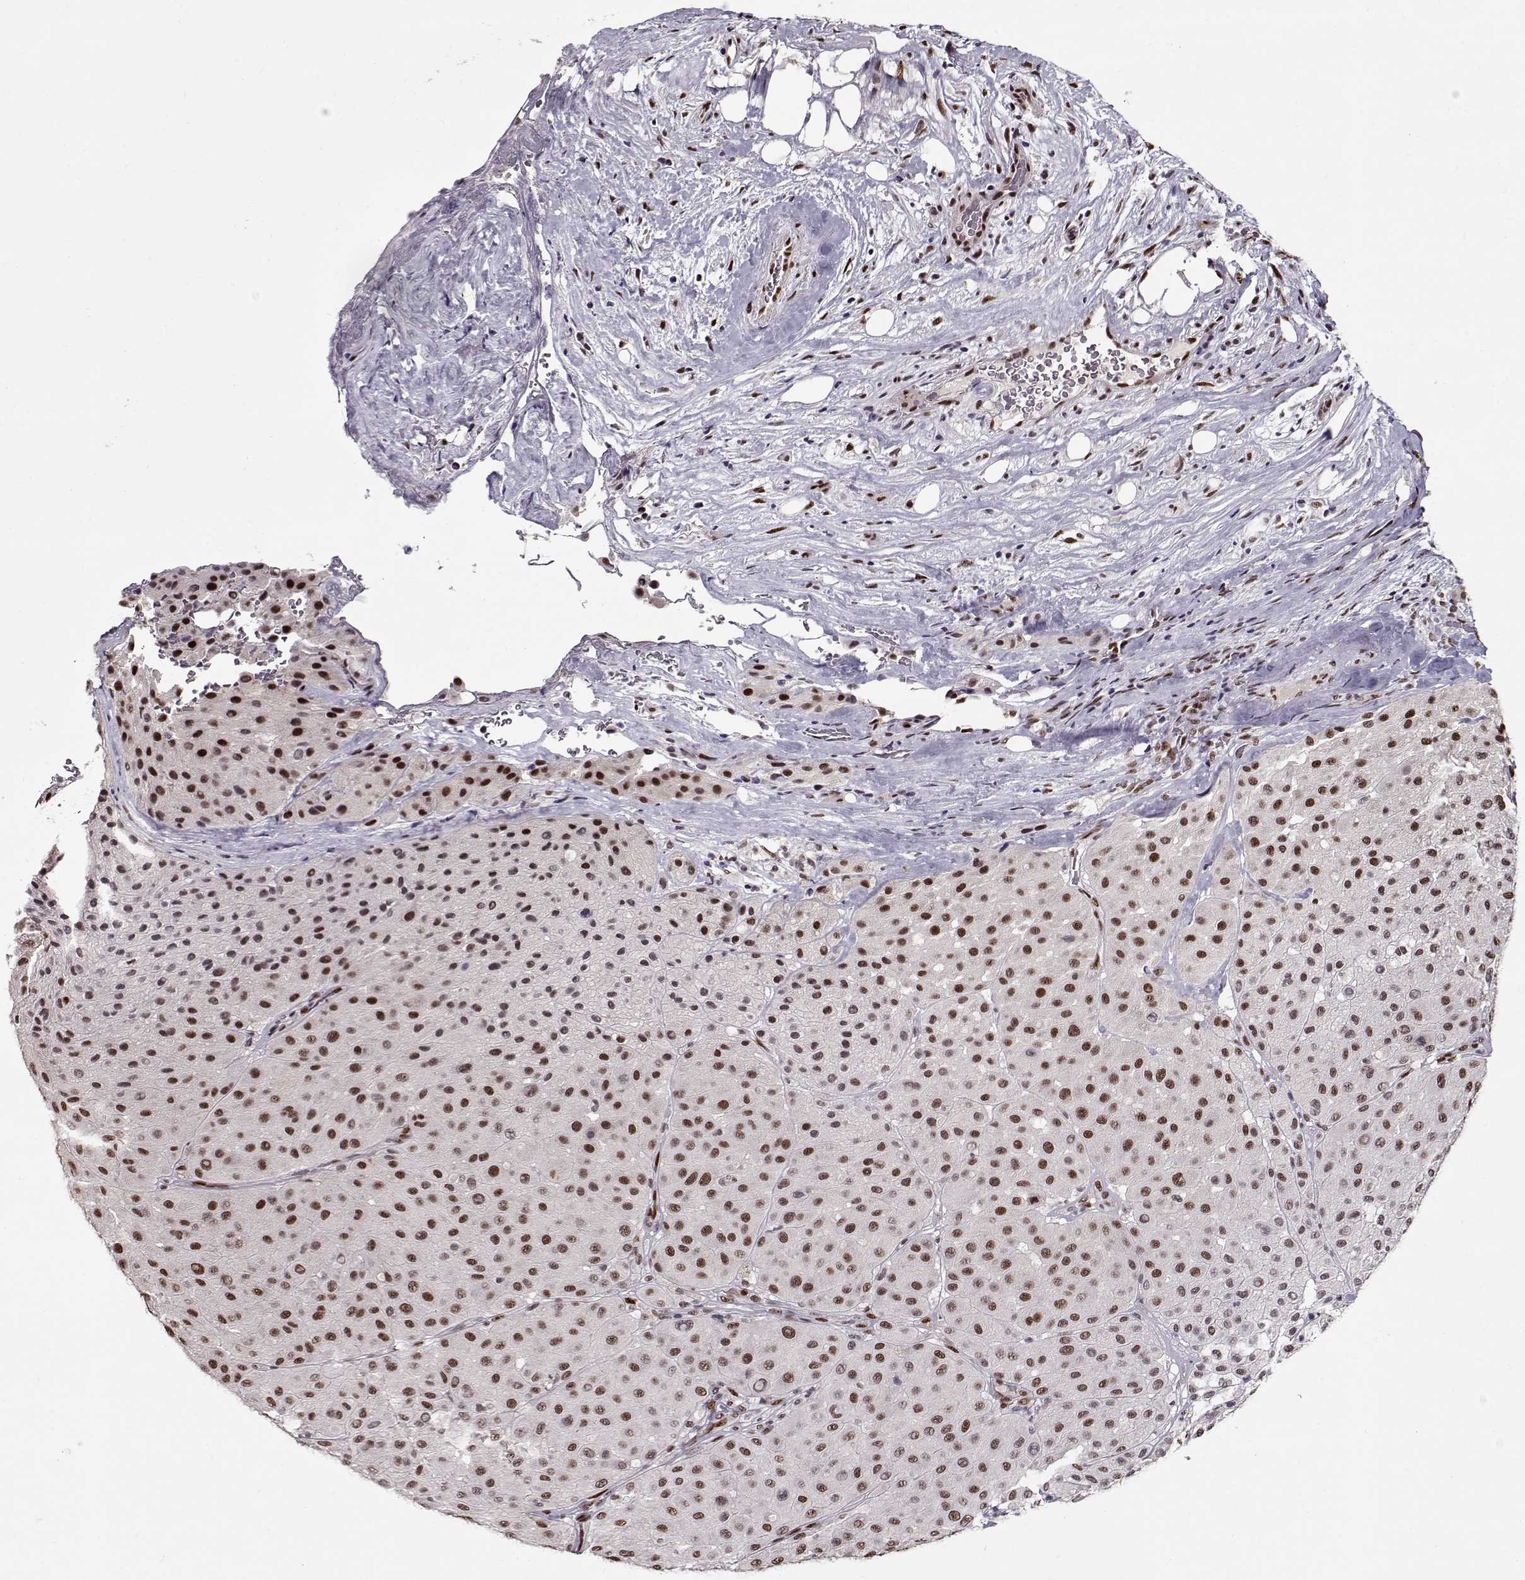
{"staining": {"intensity": "moderate", "quantity": ">75%", "location": "nuclear"}, "tissue": "melanoma", "cell_type": "Tumor cells", "image_type": "cancer", "snomed": [{"axis": "morphology", "description": "Malignant melanoma, Metastatic site"}, {"axis": "topography", "description": "Smooth muscle"}], "caption": "Human melanoma stained with a brown dye displays moderate nuclear positive positivity in about >75% of tumor cells.", "gene": "PRMT8", "patient": {"sex": "male", "age": 41}}